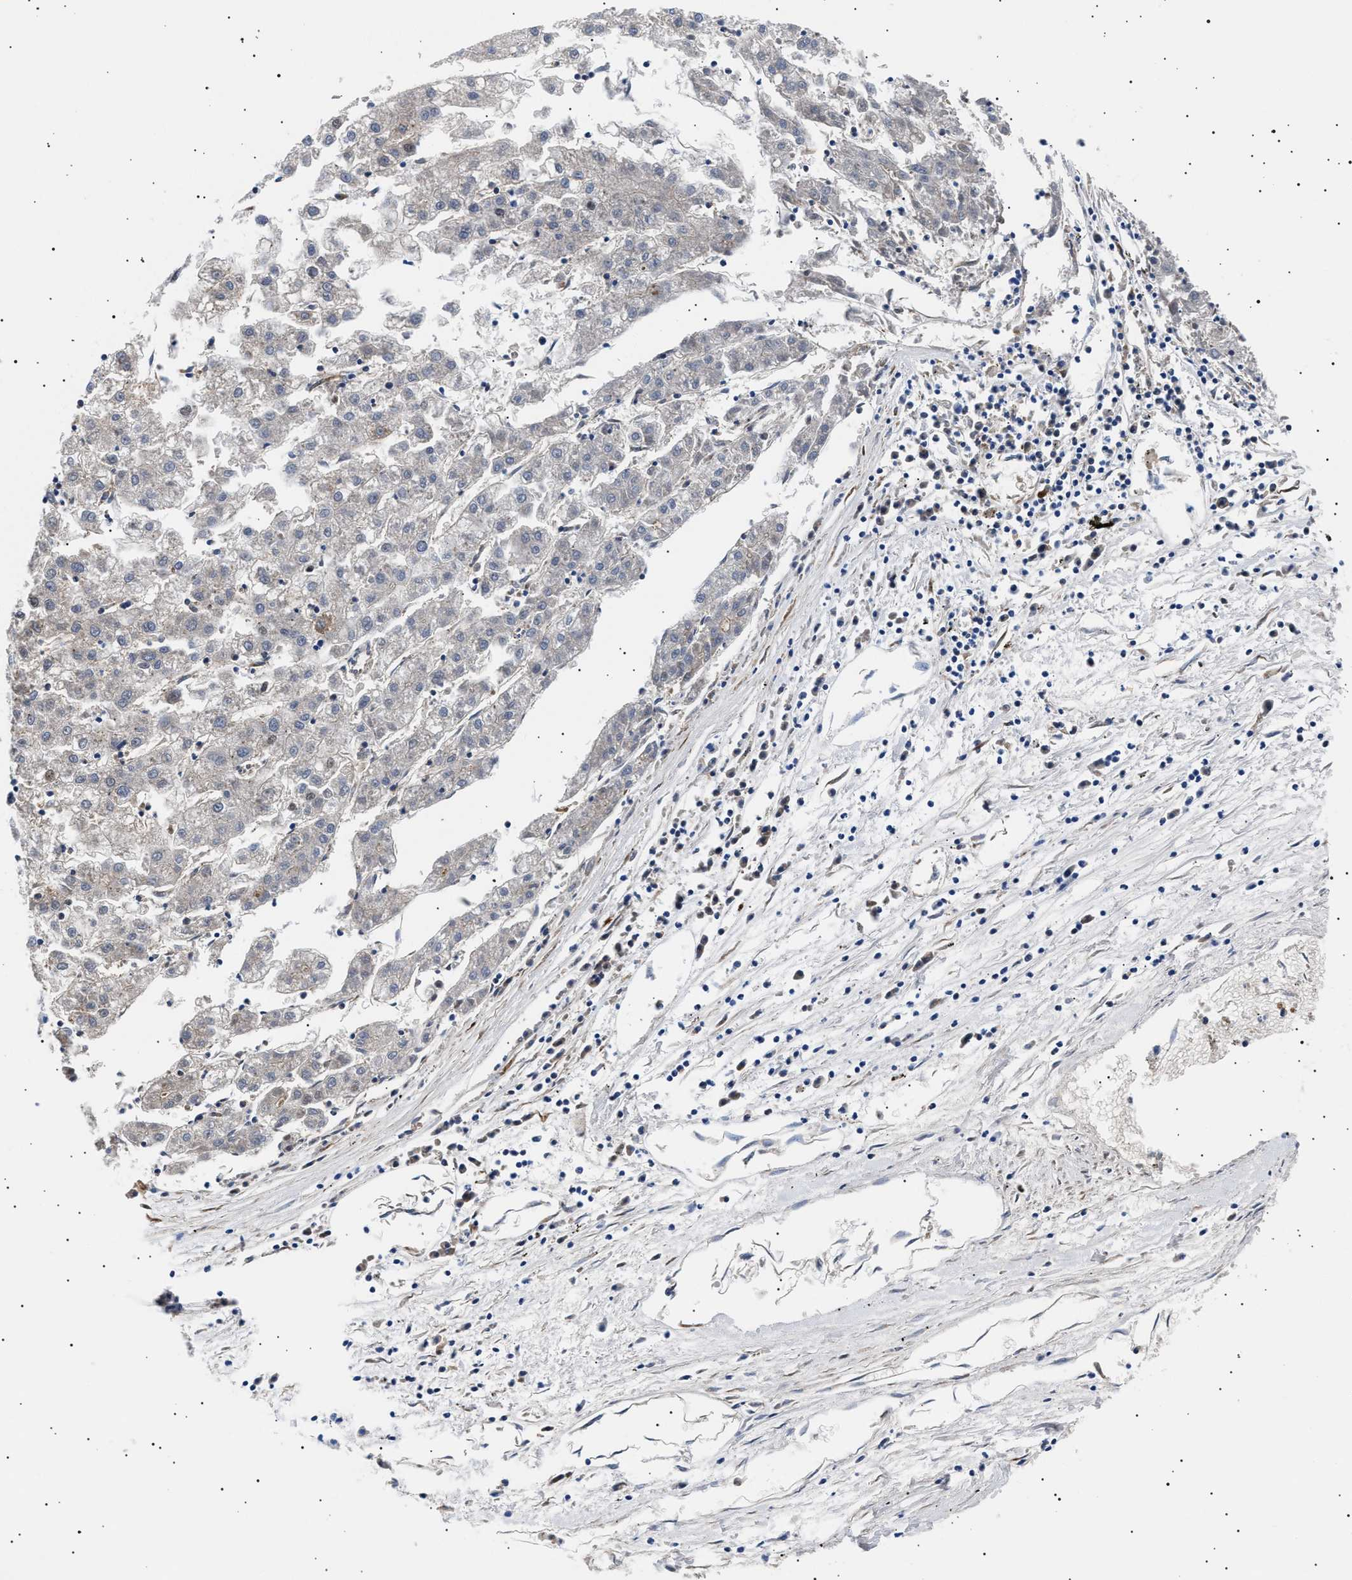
{"staining": {"intensity": "strong", "quantity": "<25%", "location": "cytoplasmic/membranous,nuclear"}, "tissue": "liver cancer", "cell_type": "Tumor cells", "image_type": "cancer", "snomed": [{"axis": "morphology", "description": "Carcinoma, Hepatocellular, NOS"}, {"axis": "topography", "description": "Liver"}], "caption": "Tumor cells demonstrate strong cytoplasmic/membranous and nuclear positivity in approximately <25% of cells in liver hepatocellular carcinoma. (IHC, brightfield microscopy, high magnification).", "gene": "HEMGN", "patient": {"sex": "male", "age": 72}}